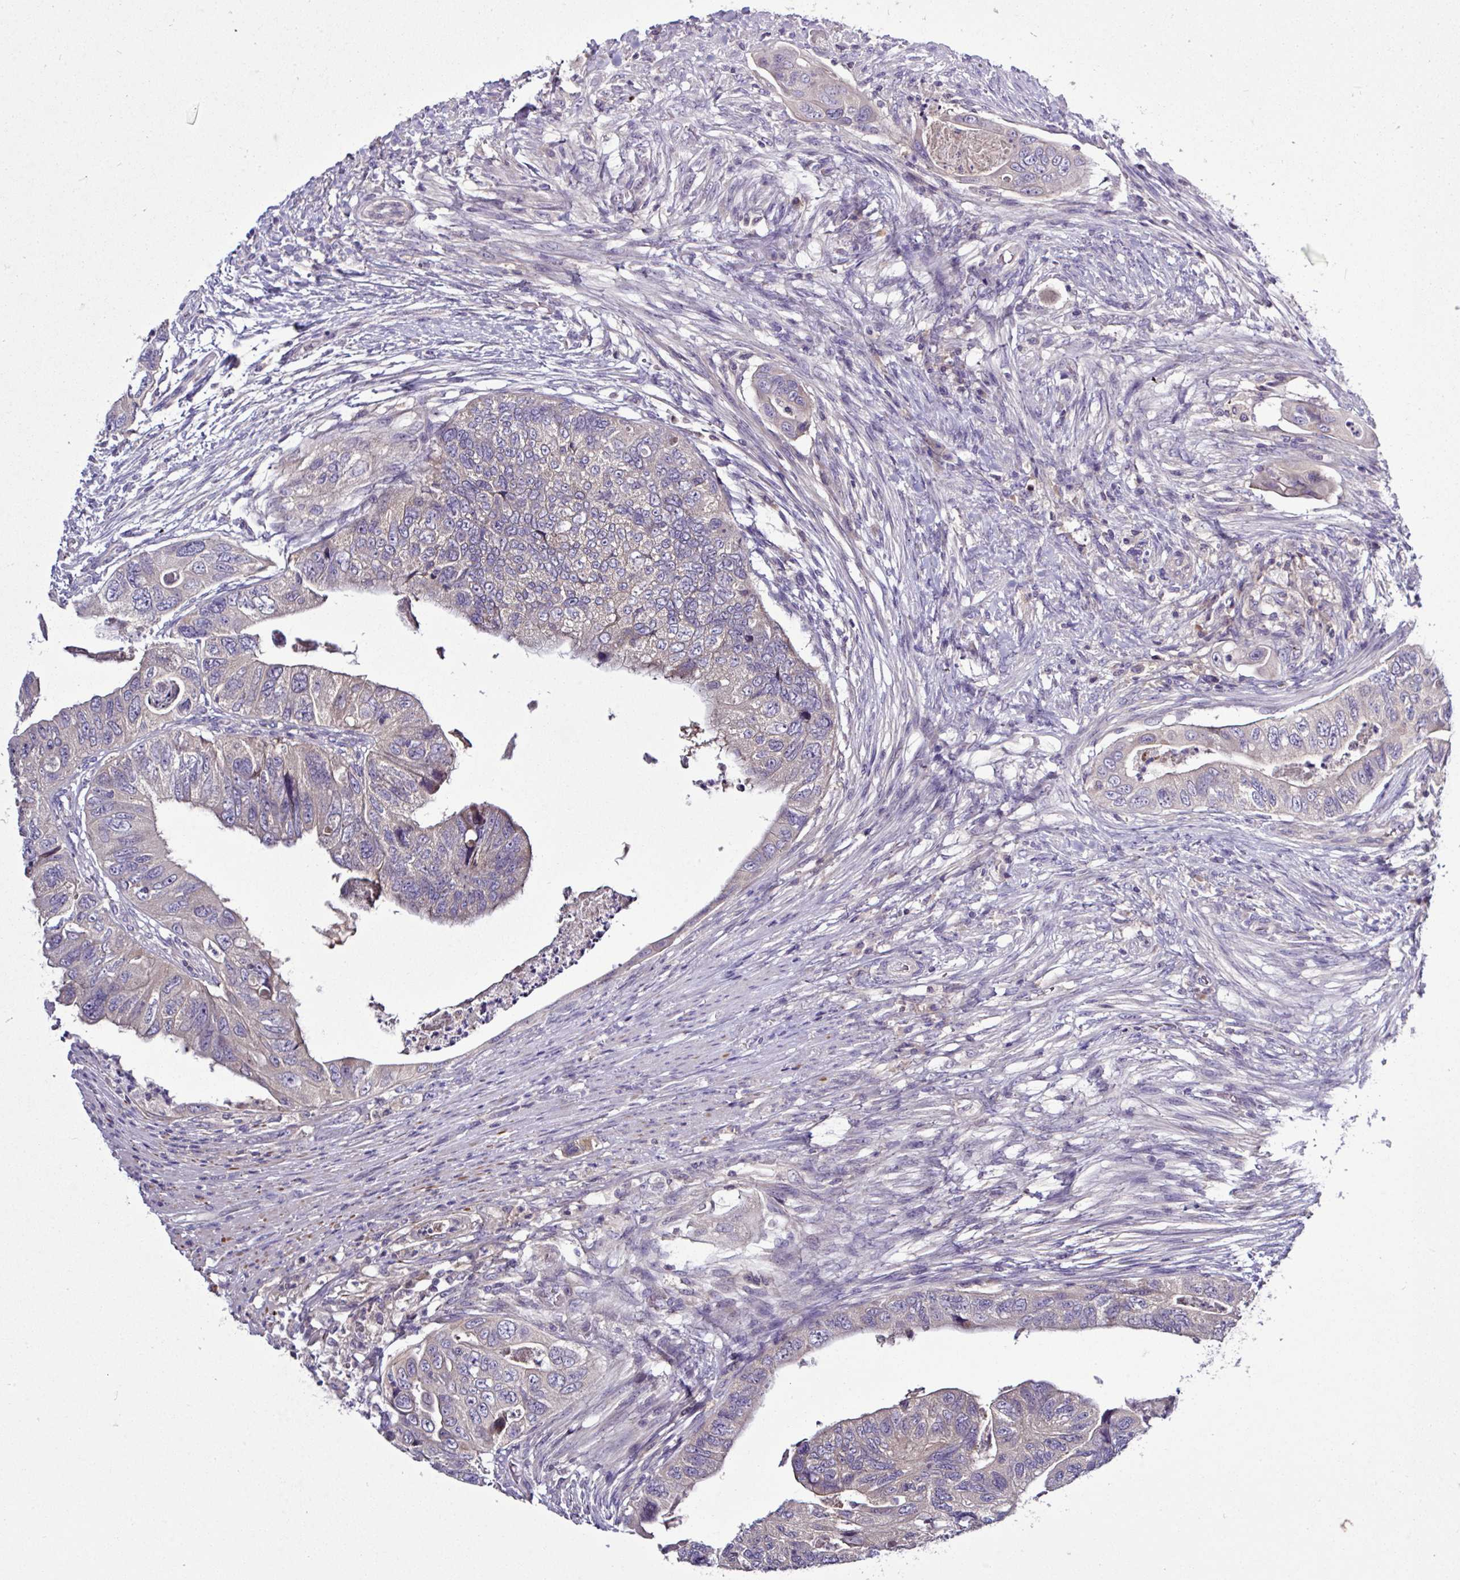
{"staining": {"intensity": "weak", "quantity": "<25%", "location": "cytoplasmic/membranous"}, "tissue": "colorectal cancer", "cell_type": "Tumor cells", "image_type": "cancer", "snomed": [{"axis": "morphology", "description": "Adenocarcinoma, NOS"}, {"axis": "topography", "description": "Rectum"}], "caption": "Micrograph shows no protein expression in tumor cells of adenocarcinoma (colorectal) tissue.", "gene": "TMEM62", "patient": {"sex": "male", "age": 63}}